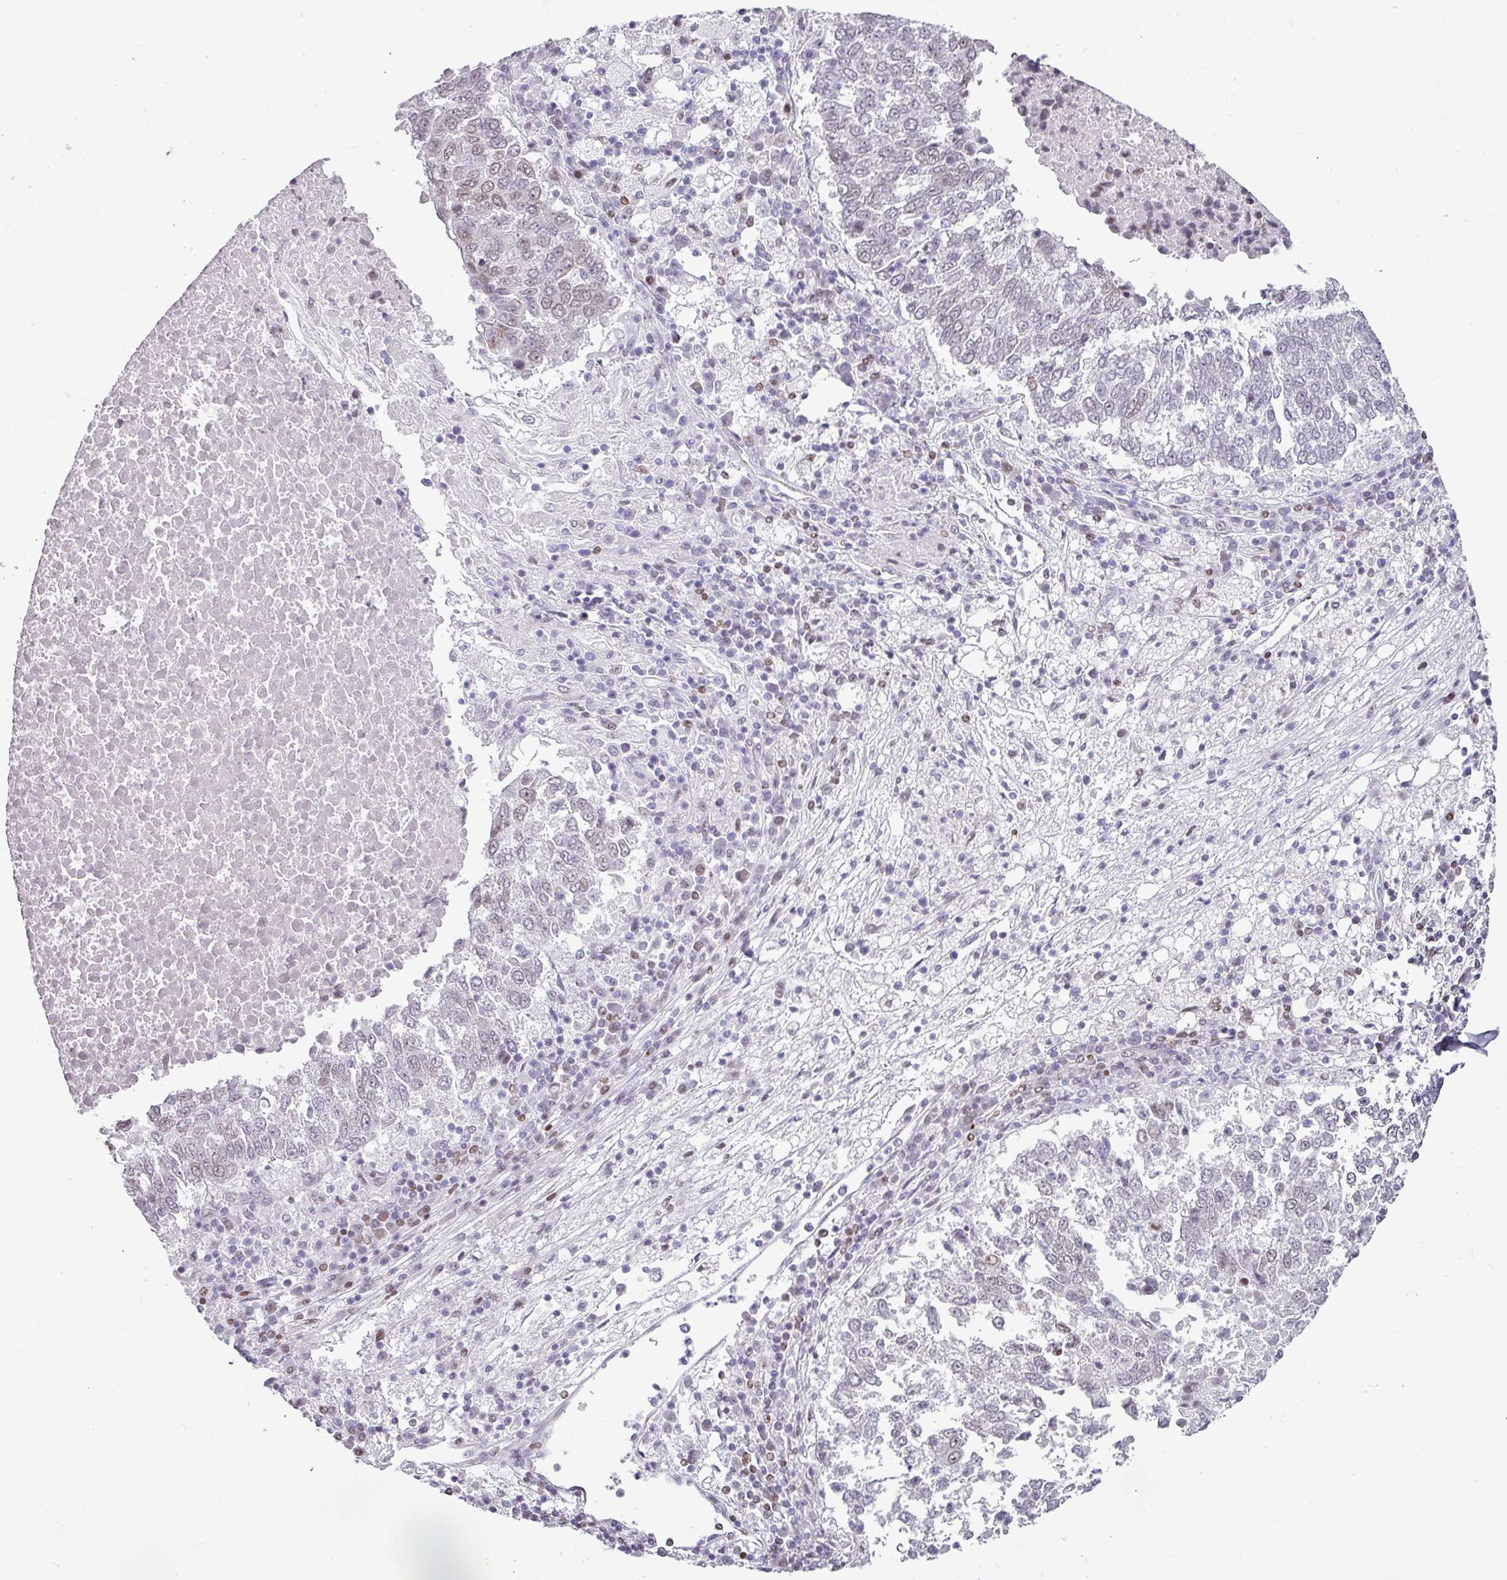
{"staining": {"intensity": "weak", "quantity": "<25%", "location": "nuclear"}, "tissue": "lung cancer", "cell_type": "Tumor cells", "image_type": "cancer", "snomed": [{"axis": "morphology", "description": "Squamous cell carcinoma, NOS"}, {"axis": "topography", "description": "Lung"}], "caption": "High power microscopy photomicrograph of an IHC histopathology image of squamous cell carcinoma (lung), revealing no significant positivity in tumor cells.", "gene": "SYT8", "patient": {"sex": "male", "age": 73}}